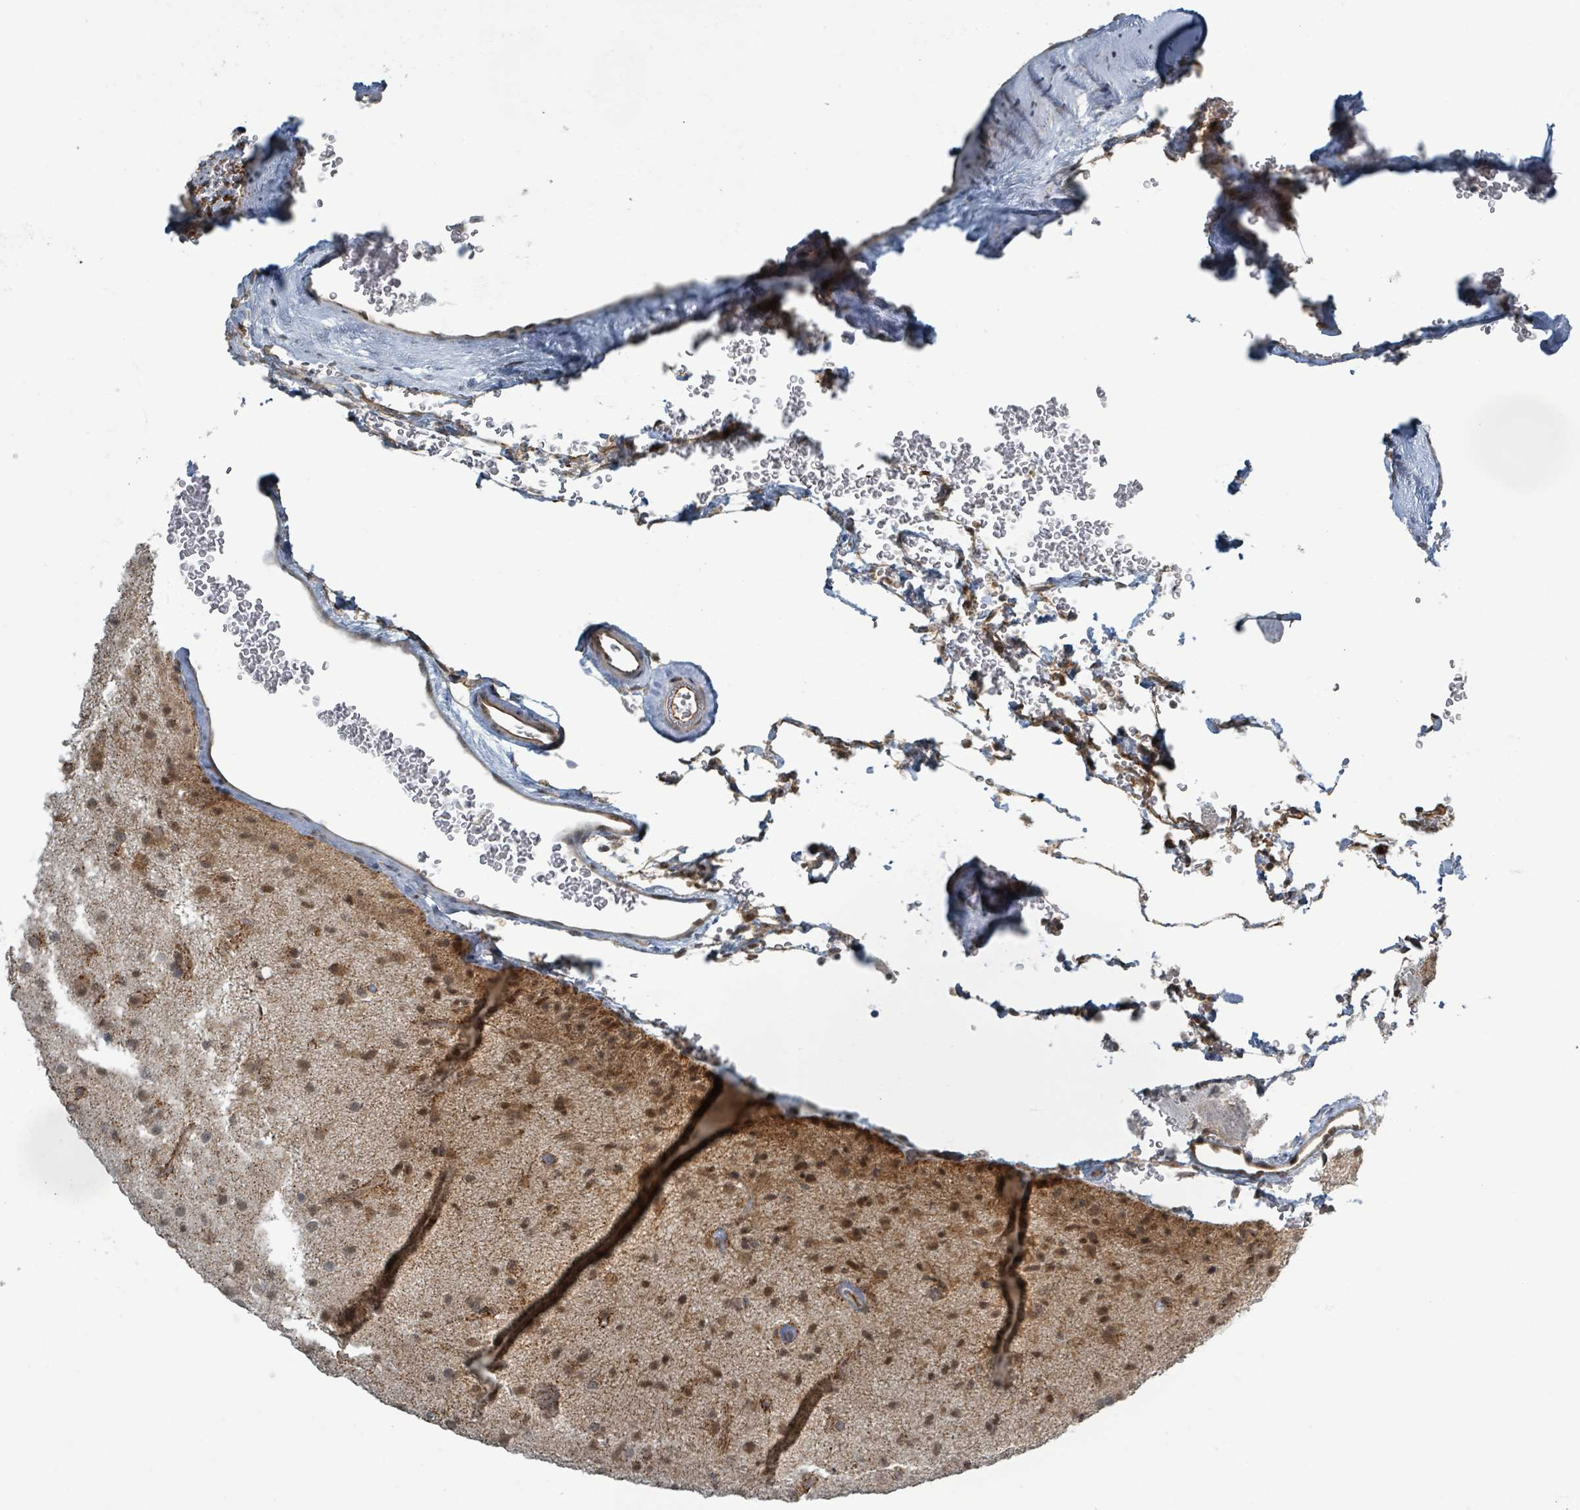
{"staining": {"intensity": "moderate", "quantity": ">75%", "location": "cytoplasmic/membranous,nuclear"}, "tissue": "glioma", "cell_type": "Tumor cells", "image_type": "cancer", "snomed": [{"axis": "morphology", "description": "Glioma, malignant, Low grade"}, {"axis": "topography", "description": "Brain"}], "caption": "Immunohistochemical staining of malignant low-grade glioma demonstrates medium levels of moderate cytoplasmic/membranous and nuclear positivity in about >75% of tumor cells.", "gene": "INTS15", "patient": {"sex": "male", "age": 65}}